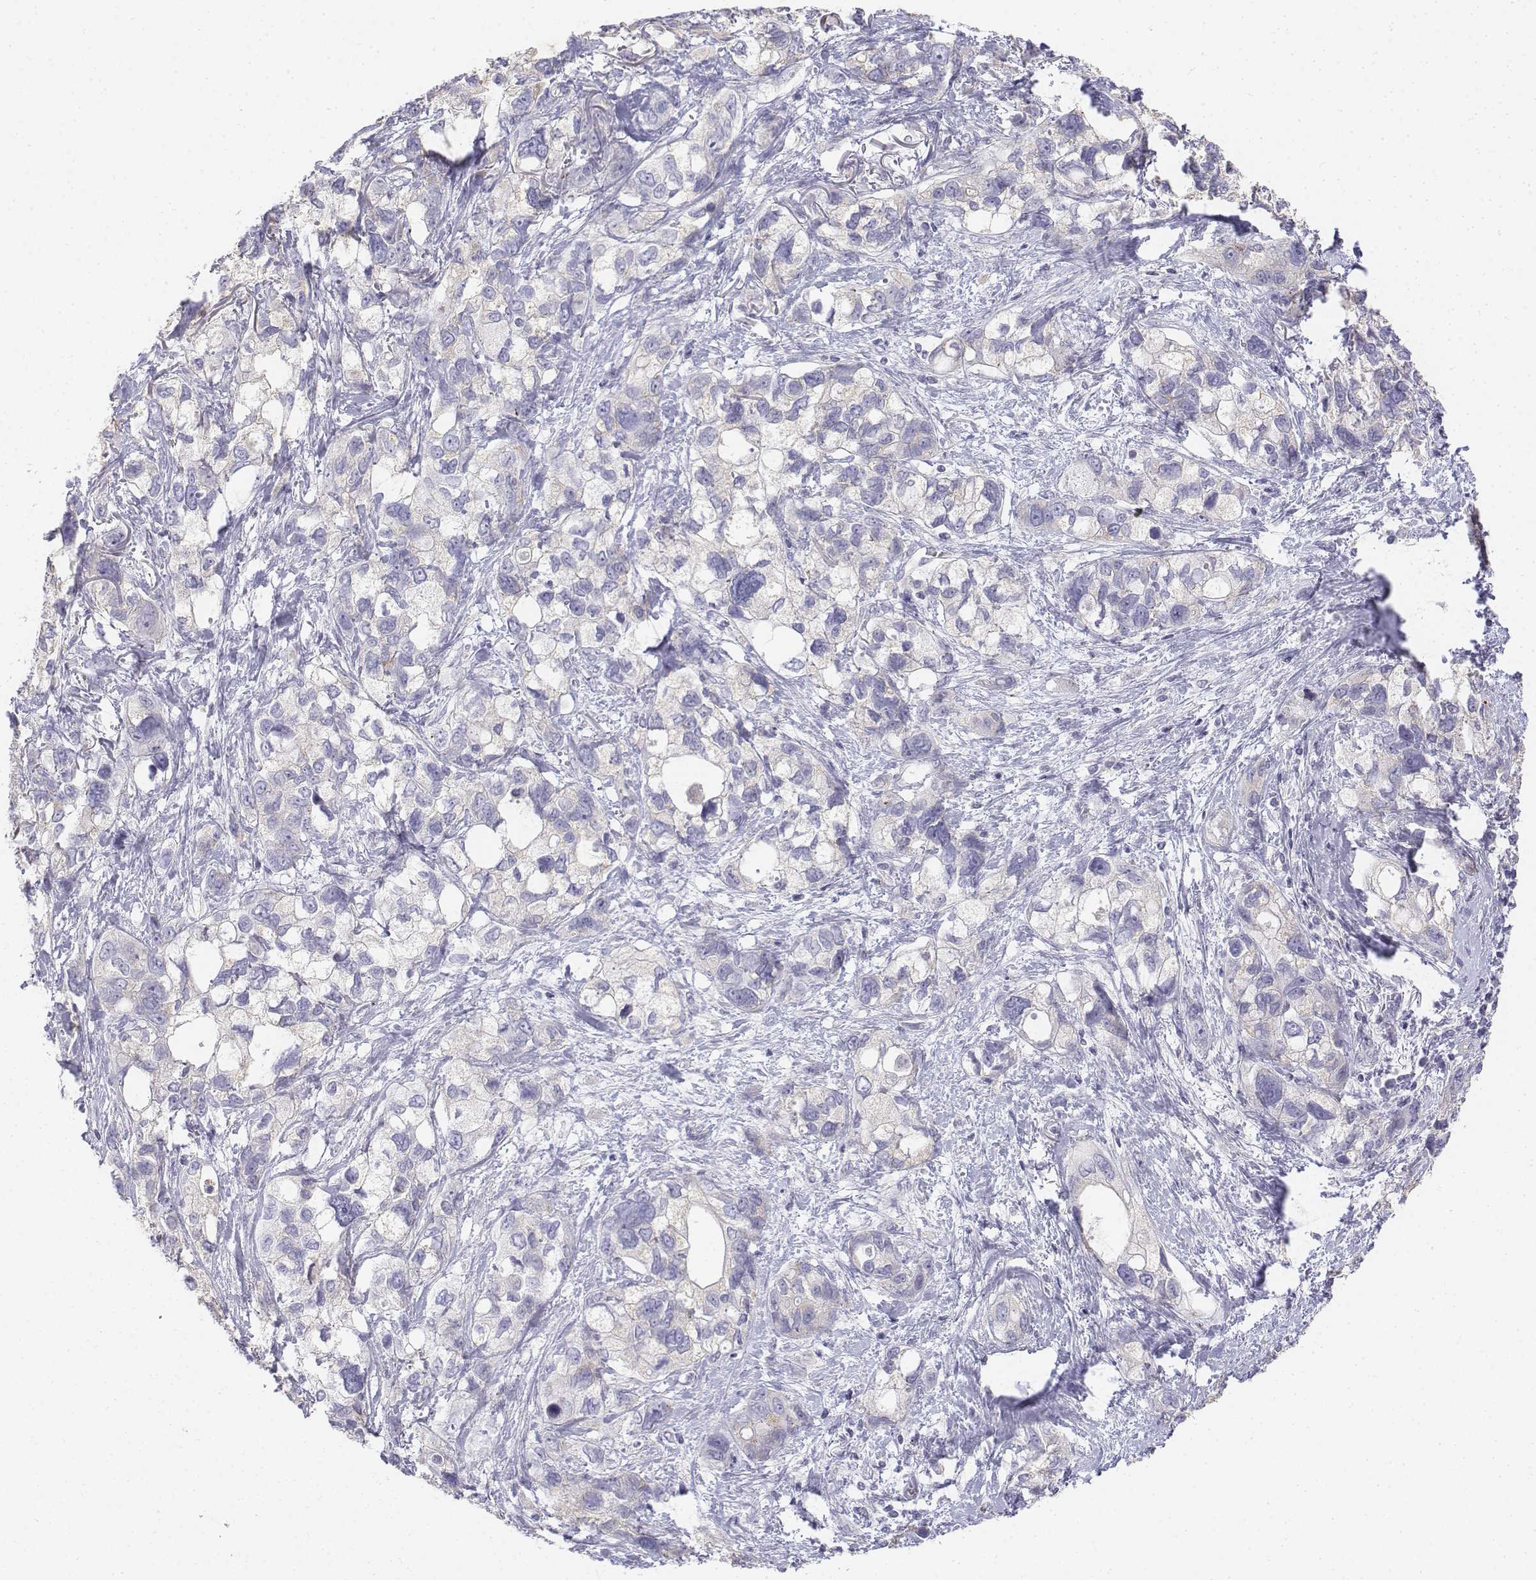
{"staining": {"intensity": "negative", "quantity": "none", "location": "none"}, "tissue": "stomach cancer", "cell_type": "Tumor cells", "image_type": "cancer", "snomed": [{"axis": "morphology", "description": "Adenocarcinoma, NOS"}, {"axis": "topography", "description": "Stomach, upper"}], "caption": "Stomach cancer (adenocarcinoma) stained for a protein using IHC demonstrates no positivity tumor cells.", "gene": "LGSN", "patient": {"sex": "female", "age": 81}}